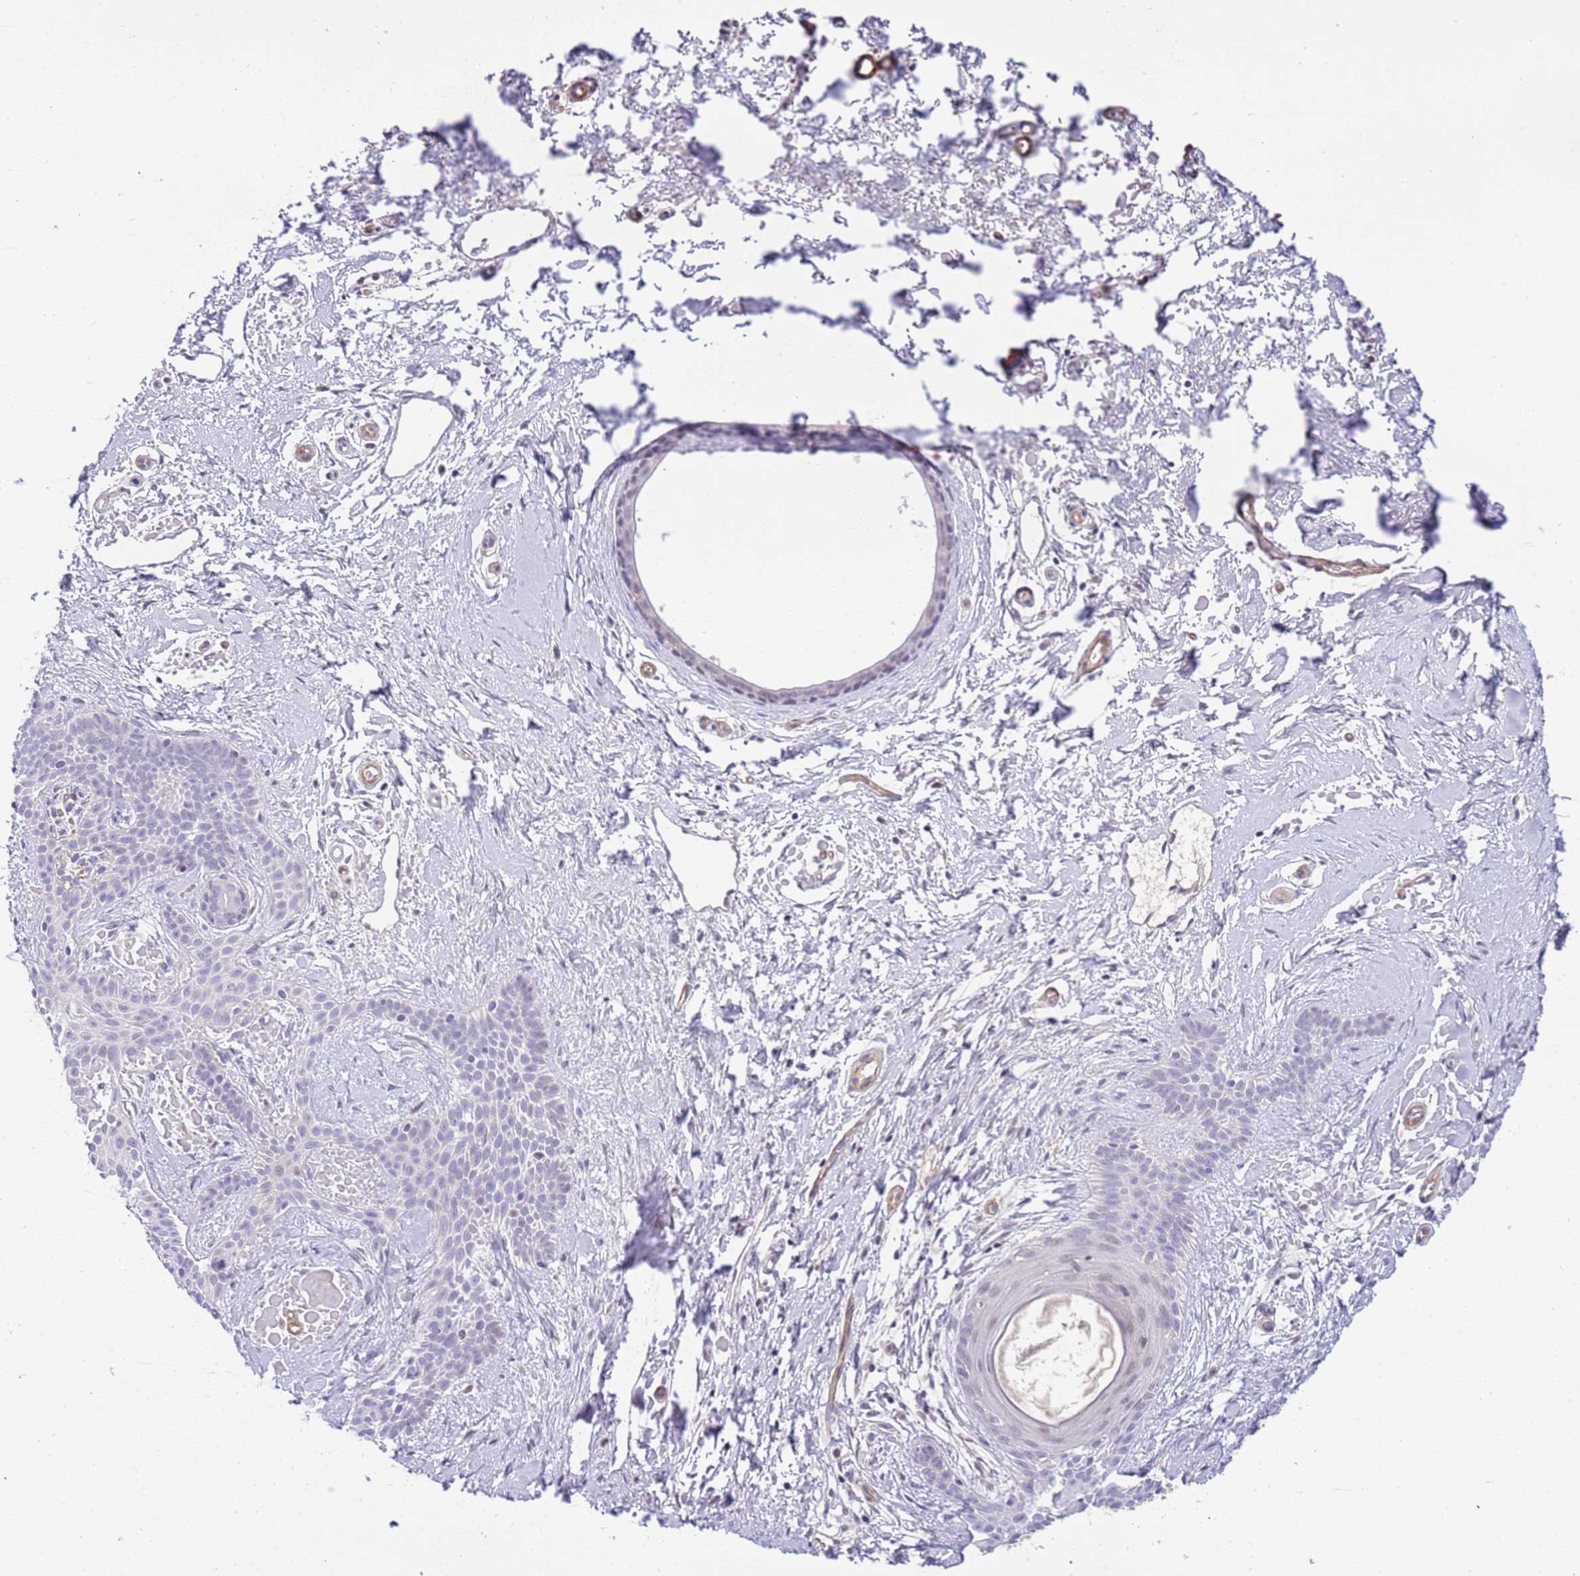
{"staining": {"intensity": "negative", "quantity": "none", "location": "none"}, "tissue": "skin cancer", "cell_type": "Tumor cells", "image_type": "cancer", "snomed": [{"axis": "morphology", "description": "Basal cell carcinoma"}, {"axis": "topography", "description": "Skin"}], "caption": "A histopathology image of human skin basal cell carcinoma is negative for staining in tumor cells.", "gene": "MAGEF1", "patient": {"sex": "male", "age": 78}}